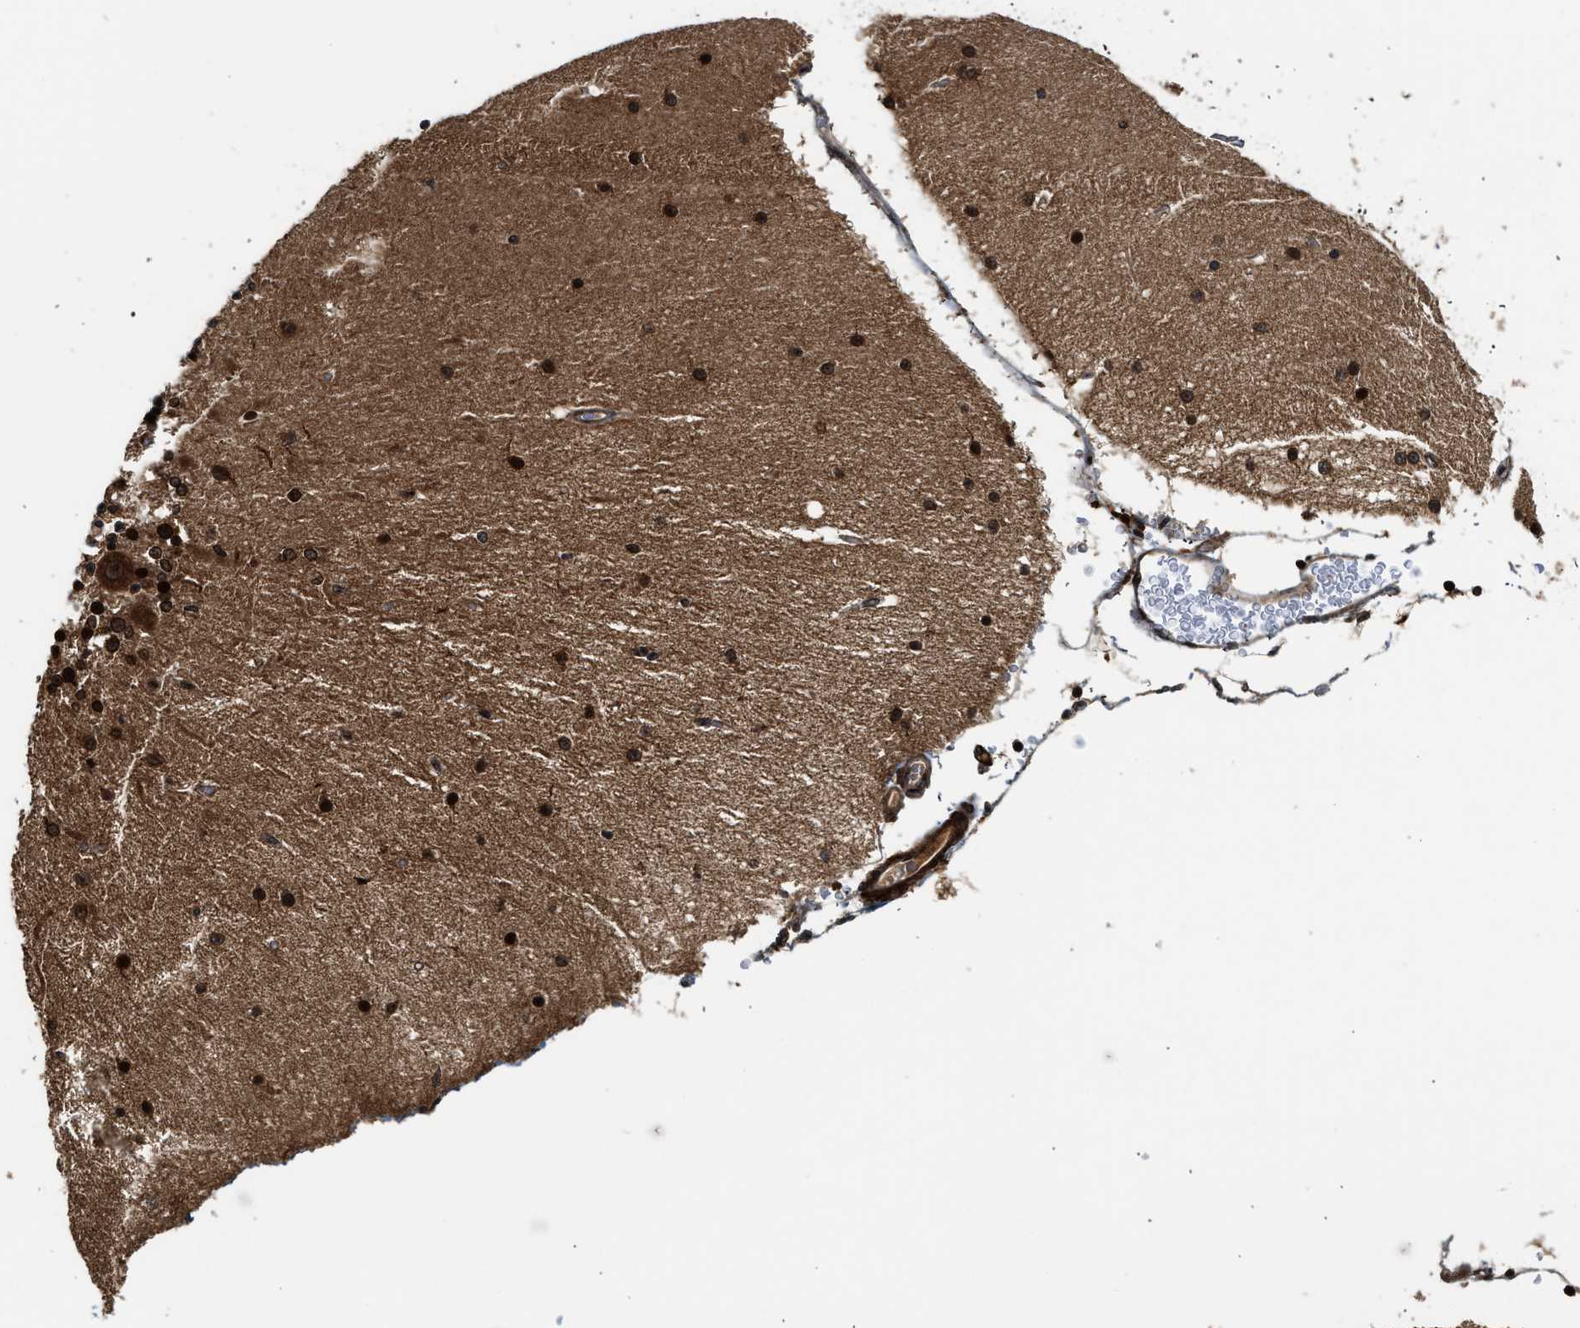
{"staining": {"intensity": "strong", "quantity": ">75%", "location": "cytoplasmic/membranous,nuclear"}, "tissue": "cerebellum", "cell_type": "Cells in granular layer", "image_type": "normal", "snomed": [{"axis": "morphology", "description": "Normal tissue, NOS"}, {"axis": "topography", "description": "Cerebellum"}], "caption": "An immunohistochemistry photomicrograph of benign tissue is shown. Protein staining in brown labels strong cytoplasmic/membranous,nuclear positivity in cerebellum within cells in granular layer.", "gene": "MDM2", "patient": {"sex": "female", "age": 54}}